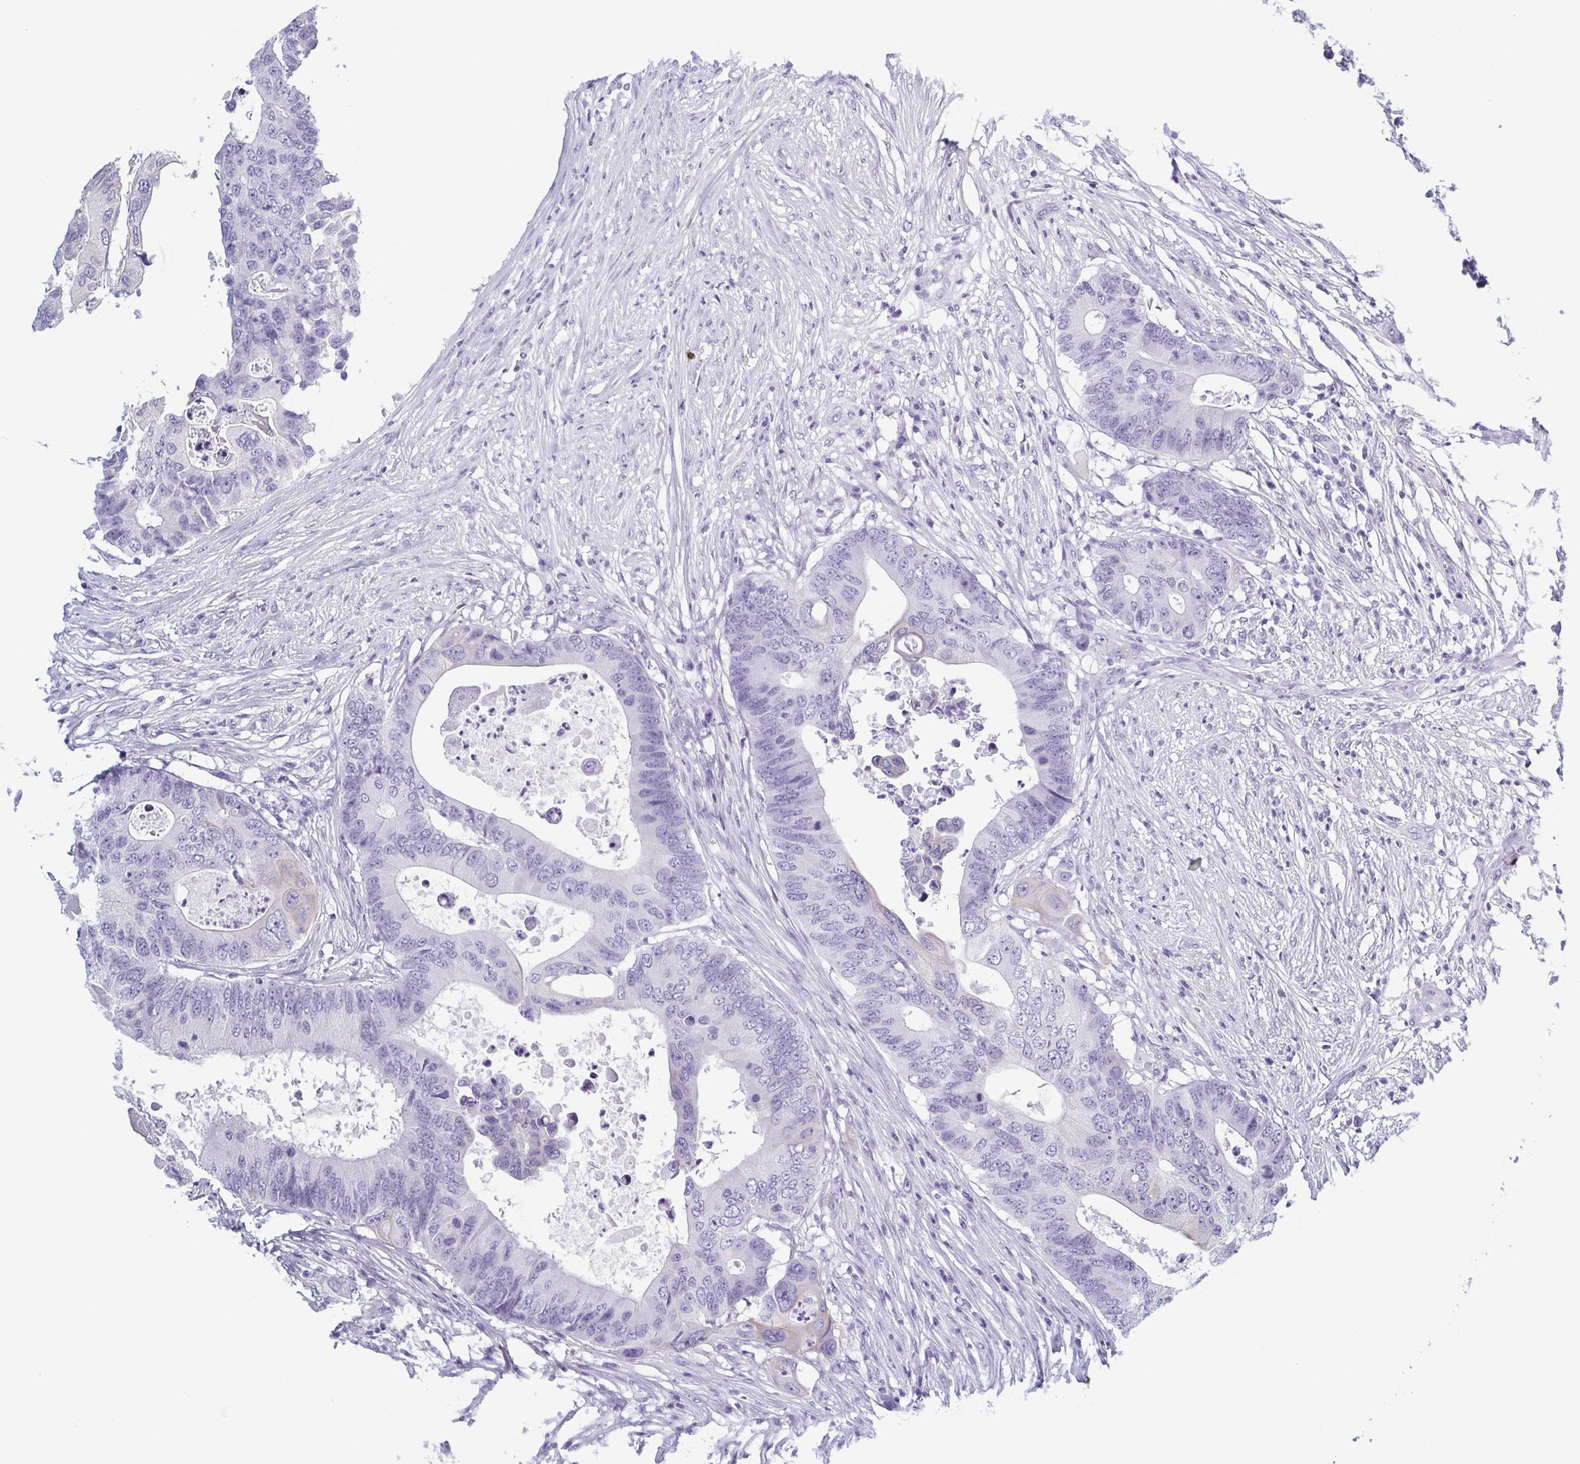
{"staining": {"intensity": "negative", "quantity": "none", "location": "none"}, "tissue": "colorectal cancer", "cell_type": "Tumor cells", "image_type": "cancer", "snomed": [{"axis": "morphology", "description": "Adenocarcinoma, NOS"}, {"axis": "topography", "description": "Colon"}], "caption": "Colorectal adenocarcinoma was stained to show a protein in brown. There is no significant positivity in tumor cells.", "gene": "KRT10", "patient": {"sex": "male", "age": 71}}